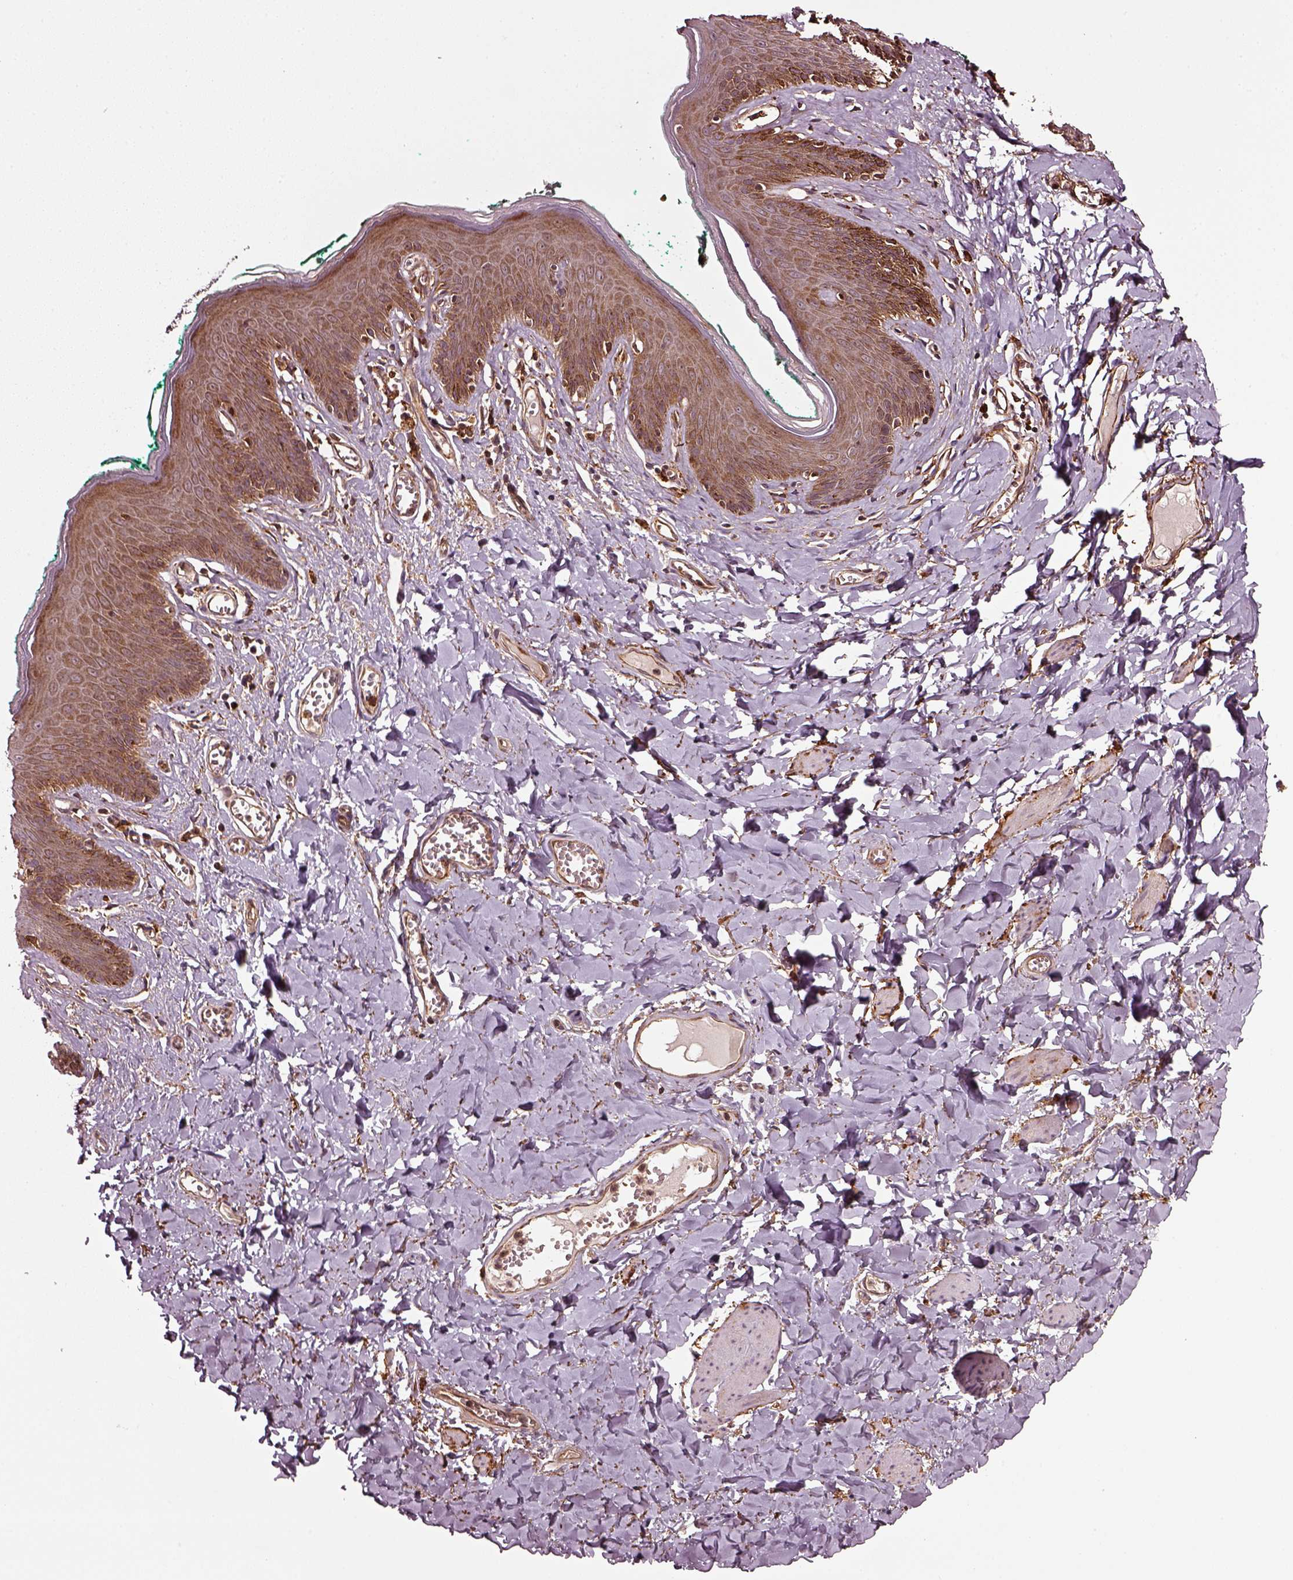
{"staining": {"intensity": "moderate", "quantity": ">75%", "location": "cytoplasmic/membranous"}, "tissue": "skin", "cell_type": "Epidermal cells", "image_type": "normal", "snomed": [{"axis": "morphology", "description": "Normal tissue, NOS"}, {"axis": "topography", "description": "Vulva"}, {"axis": "topography", "description": "Peripheral nerve tissue"}], "caption": "Brown immunohistochemical staining in benign human skin displays moderate cytoplasmic/membranous positivity in about >75% of epidermal cells. (DAB = brown stain, brightfield microscopy at high magnification).", "gene": "WASHC2A", "patient": {"sex": "female", "age": 66}}